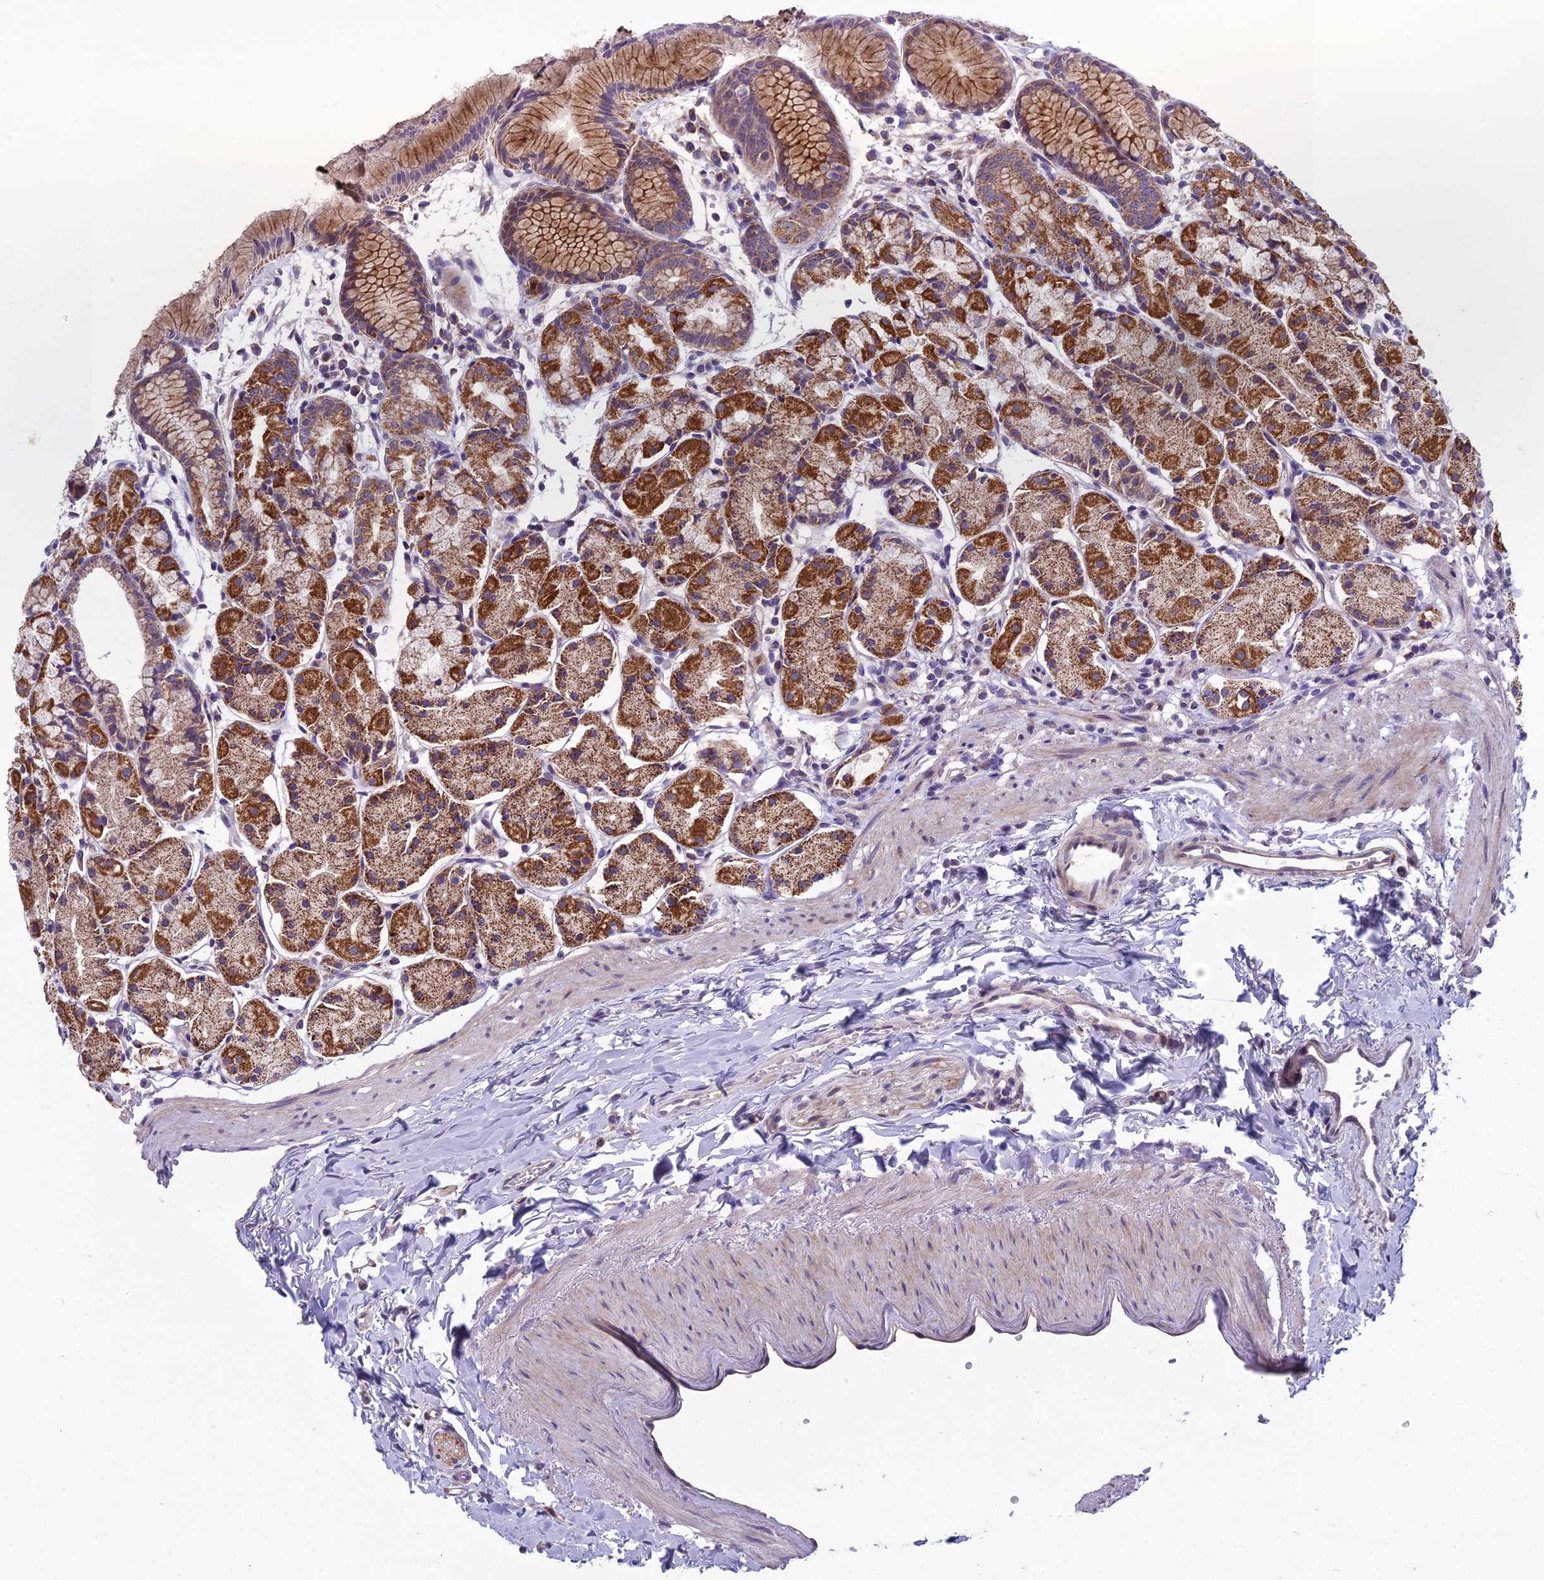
{"staining": {"intensity": "moderate", "quantity": "25%-75%", "location": "cytoplasmic/membranous"}, "tissue": "stomach", "cell_type": "Glandular cells", "image_type": "normal", "snomed": [{"axis": "morphology", "description": "Normal tissue, NOS"}, {"axis": "topography", "description": "Stomach, upper"}], "caption": "High-magnification brightfield microscopy of benign stomach stained with DAB (brown) and counterstained with hematoxylin (blue). glandular cells exhibit moderate cytoplasmic/membranous expression is present in approximately25%-75% of cells. The protein of interest is shown in brown color, while the nuclei are stained blue.", "gene": "DUS2", "patient": {"sex": "male", "age": 47}}